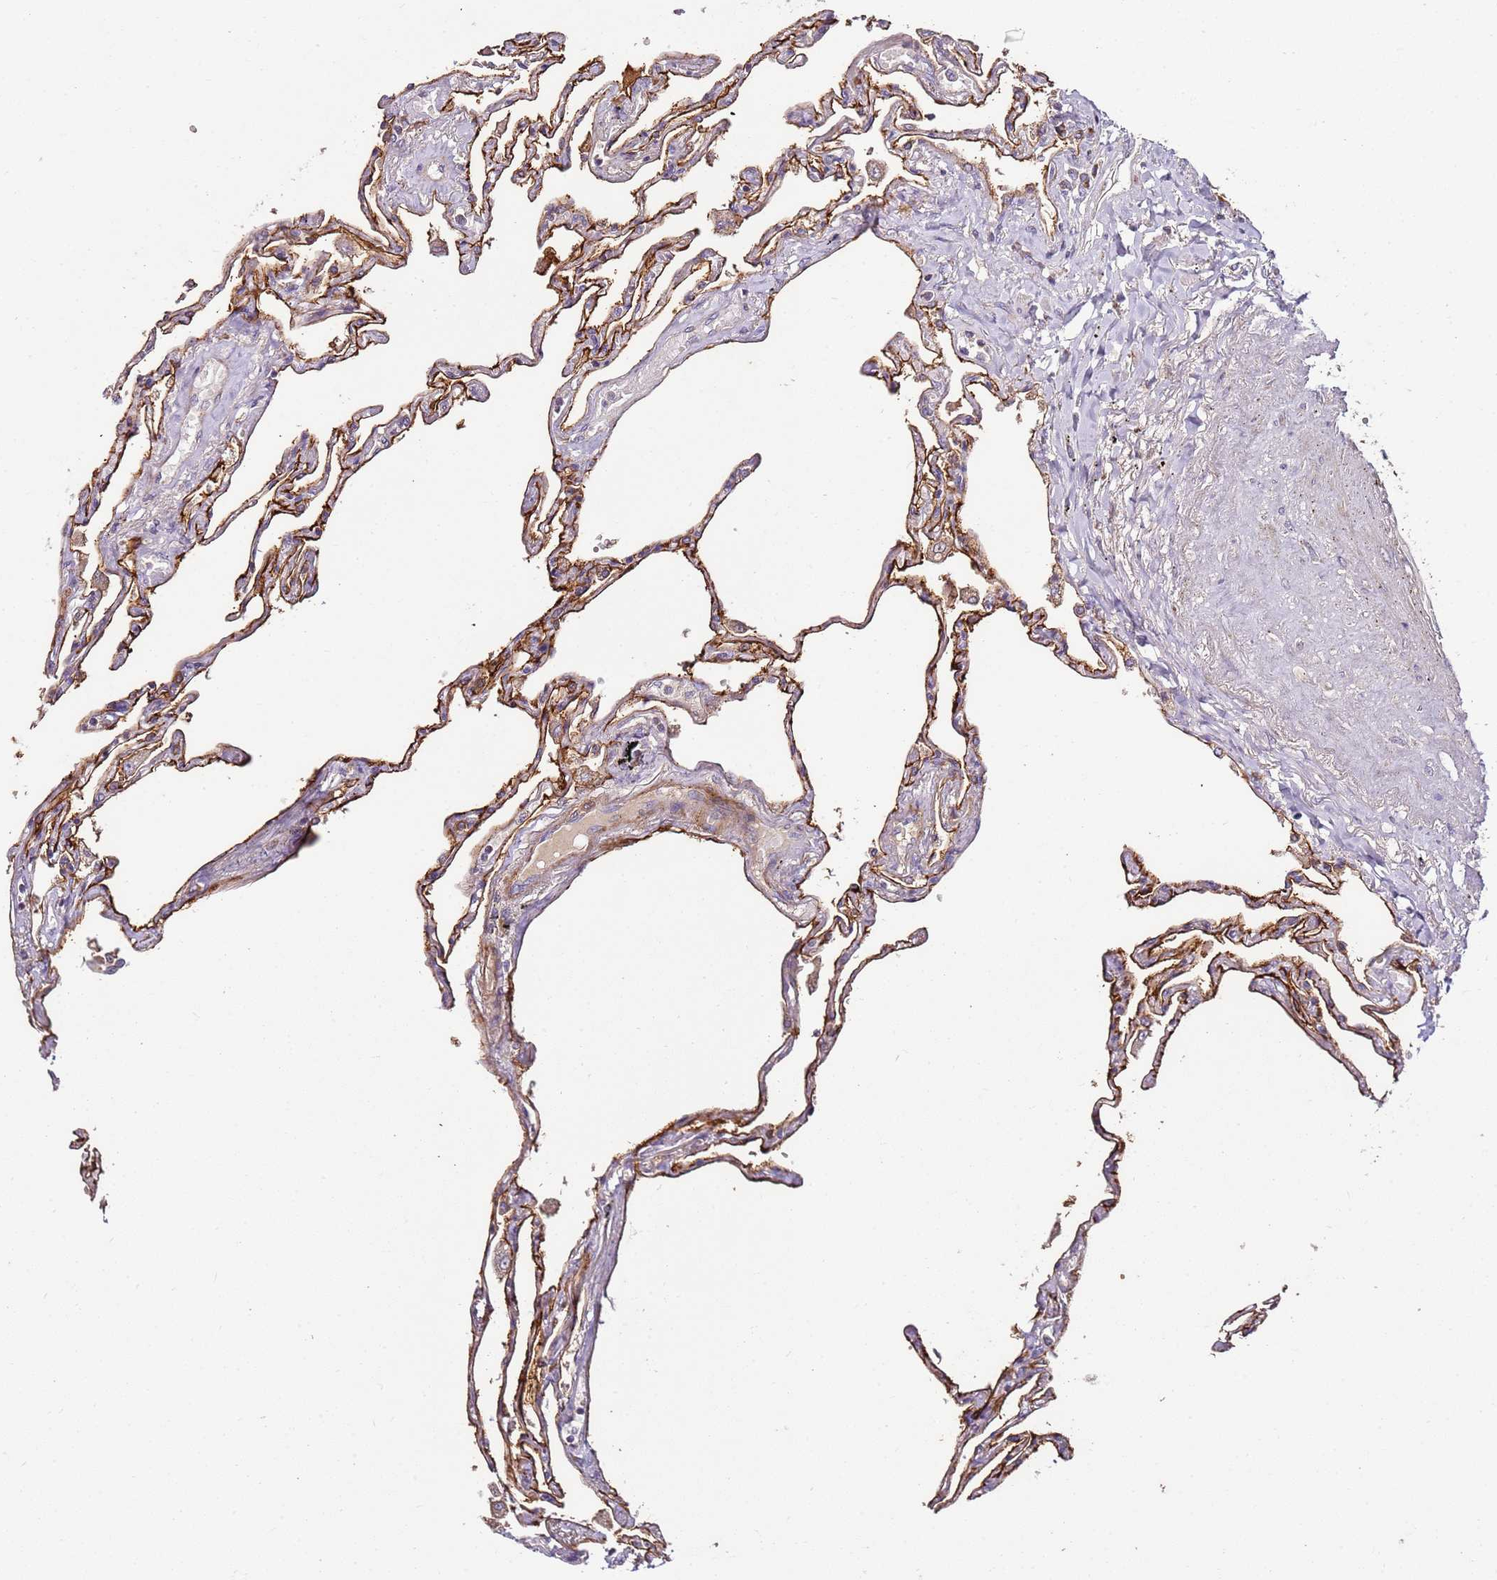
{"staining": {"intensity": "moderate", "quantity": ">75%", "location": "cytoplasmic/membranous"}, "tissue": "lung", "cell_type": "Alveolar cells", "image_type": "normal", "snomed": [{"axis": "morphology", "description": "Normal tissue, NOS"}, {"axis": "topography", "description": "Lung"}], "caption": "Immunohistochemical staining of normal human lung exhibits >75% levels of moderate cytoplasmic/membranous protein positivity in approximately >75% of alveolar cells. (DAB (3,3'-diaminobenzidine) IHC with brightfield microscopy, high magnification).", "gene": "KRTAP21", "patient": {"sex": "female", "age": 67}}